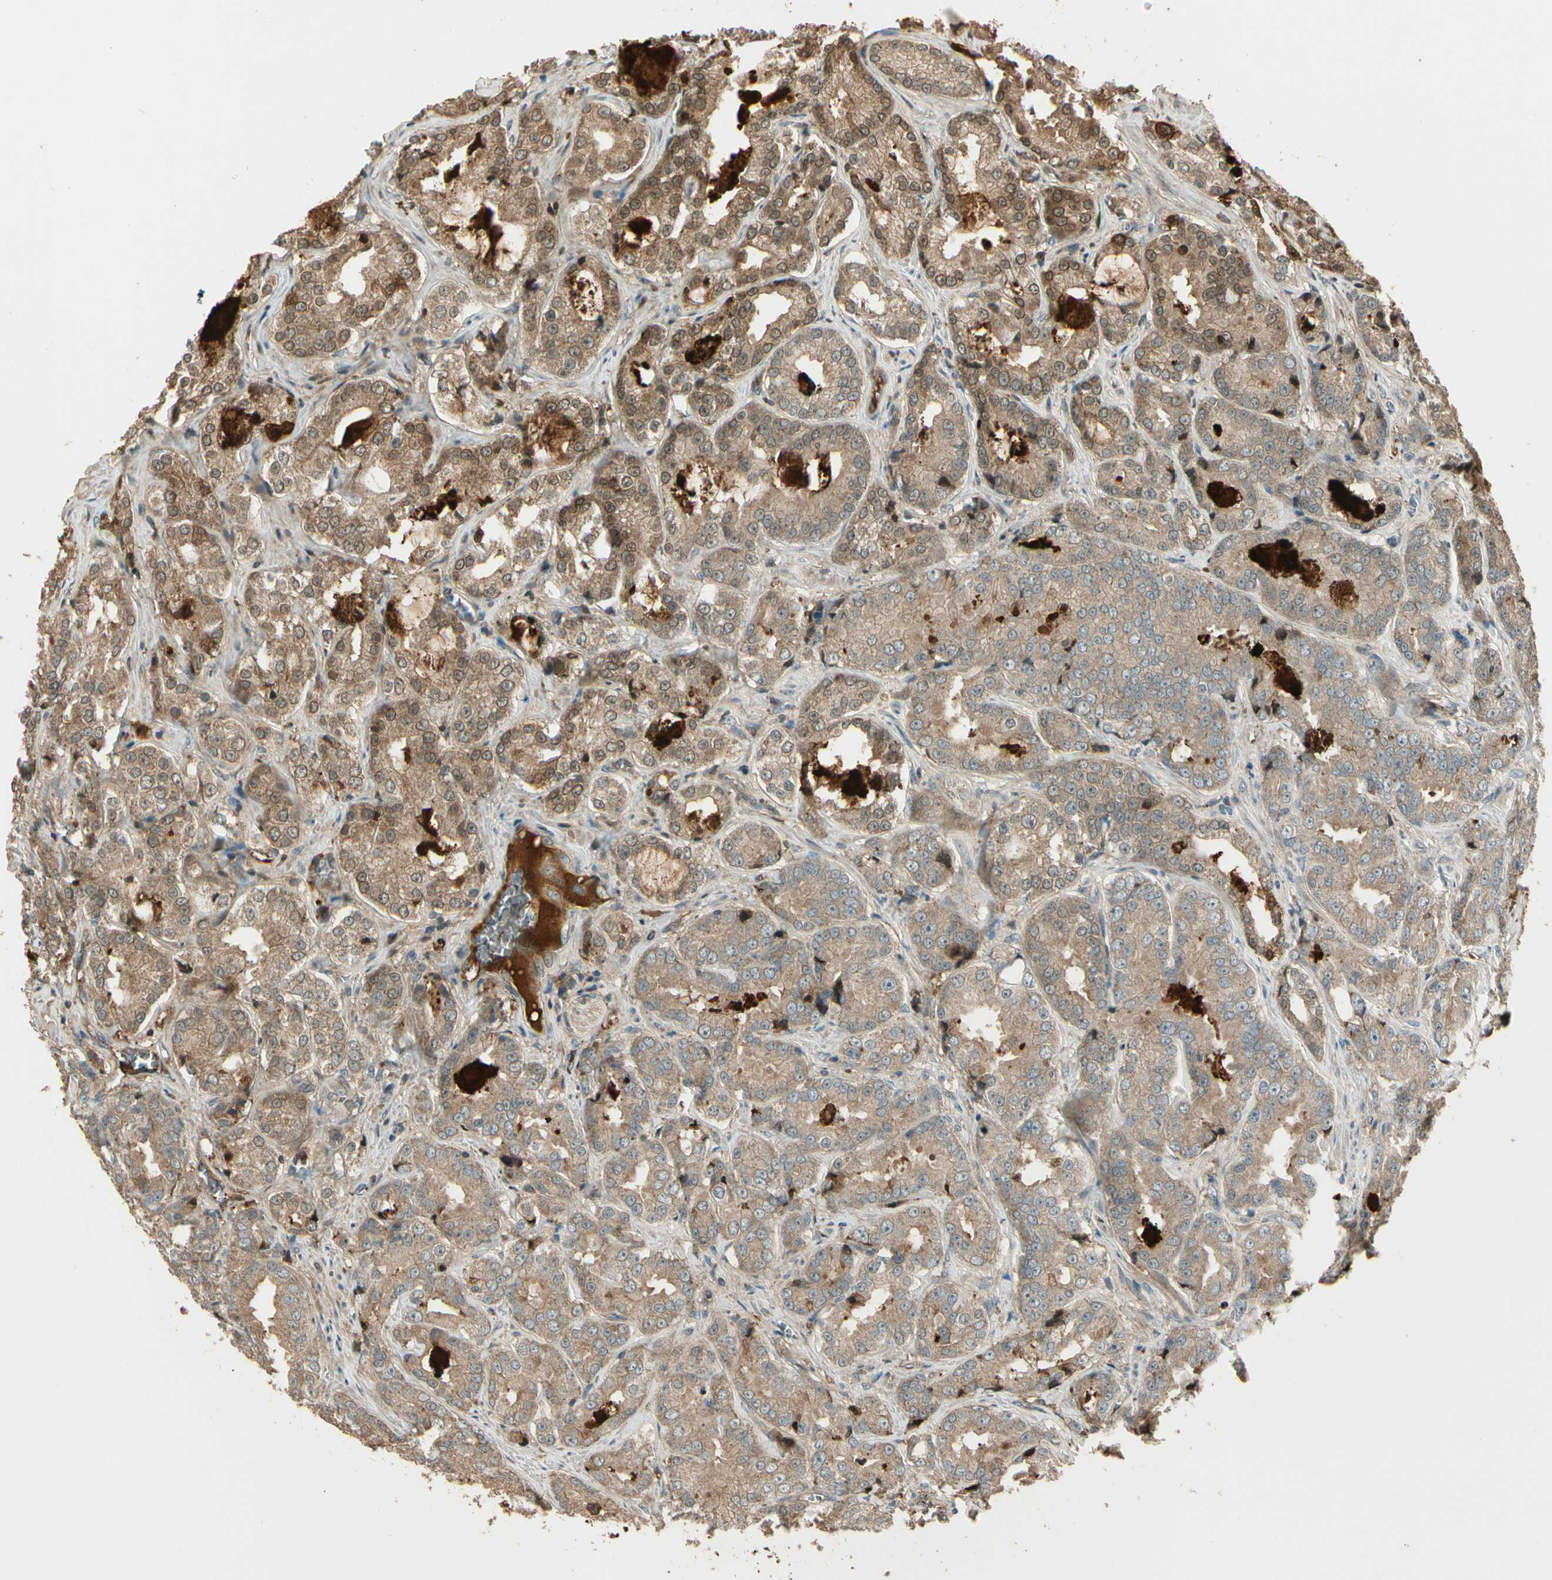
{"staining": {"intensity": "weak", "quantity": ">75%", "location": "cytoplasmic/membranous"}, "tissue": "prostate cancer", "cell_type": "Tumor cells", "image_type": "cancer", "snomed": [{"axis": "morphology", "description": "Adenocarcinoma, High grade"}, {"axis": "topography", "description": "Prostate"}], "caption": "This micrograph shows adenocarcinoma (high-grade) (prostate) stained with IHC to label a protein in brown. The cytoplasmic/membranous of tumor cells show weak positivity for the protein. Nuclei are counter-stained blue.", "gene": "STX11", "patient": {"sex": "male", "age": 73}}